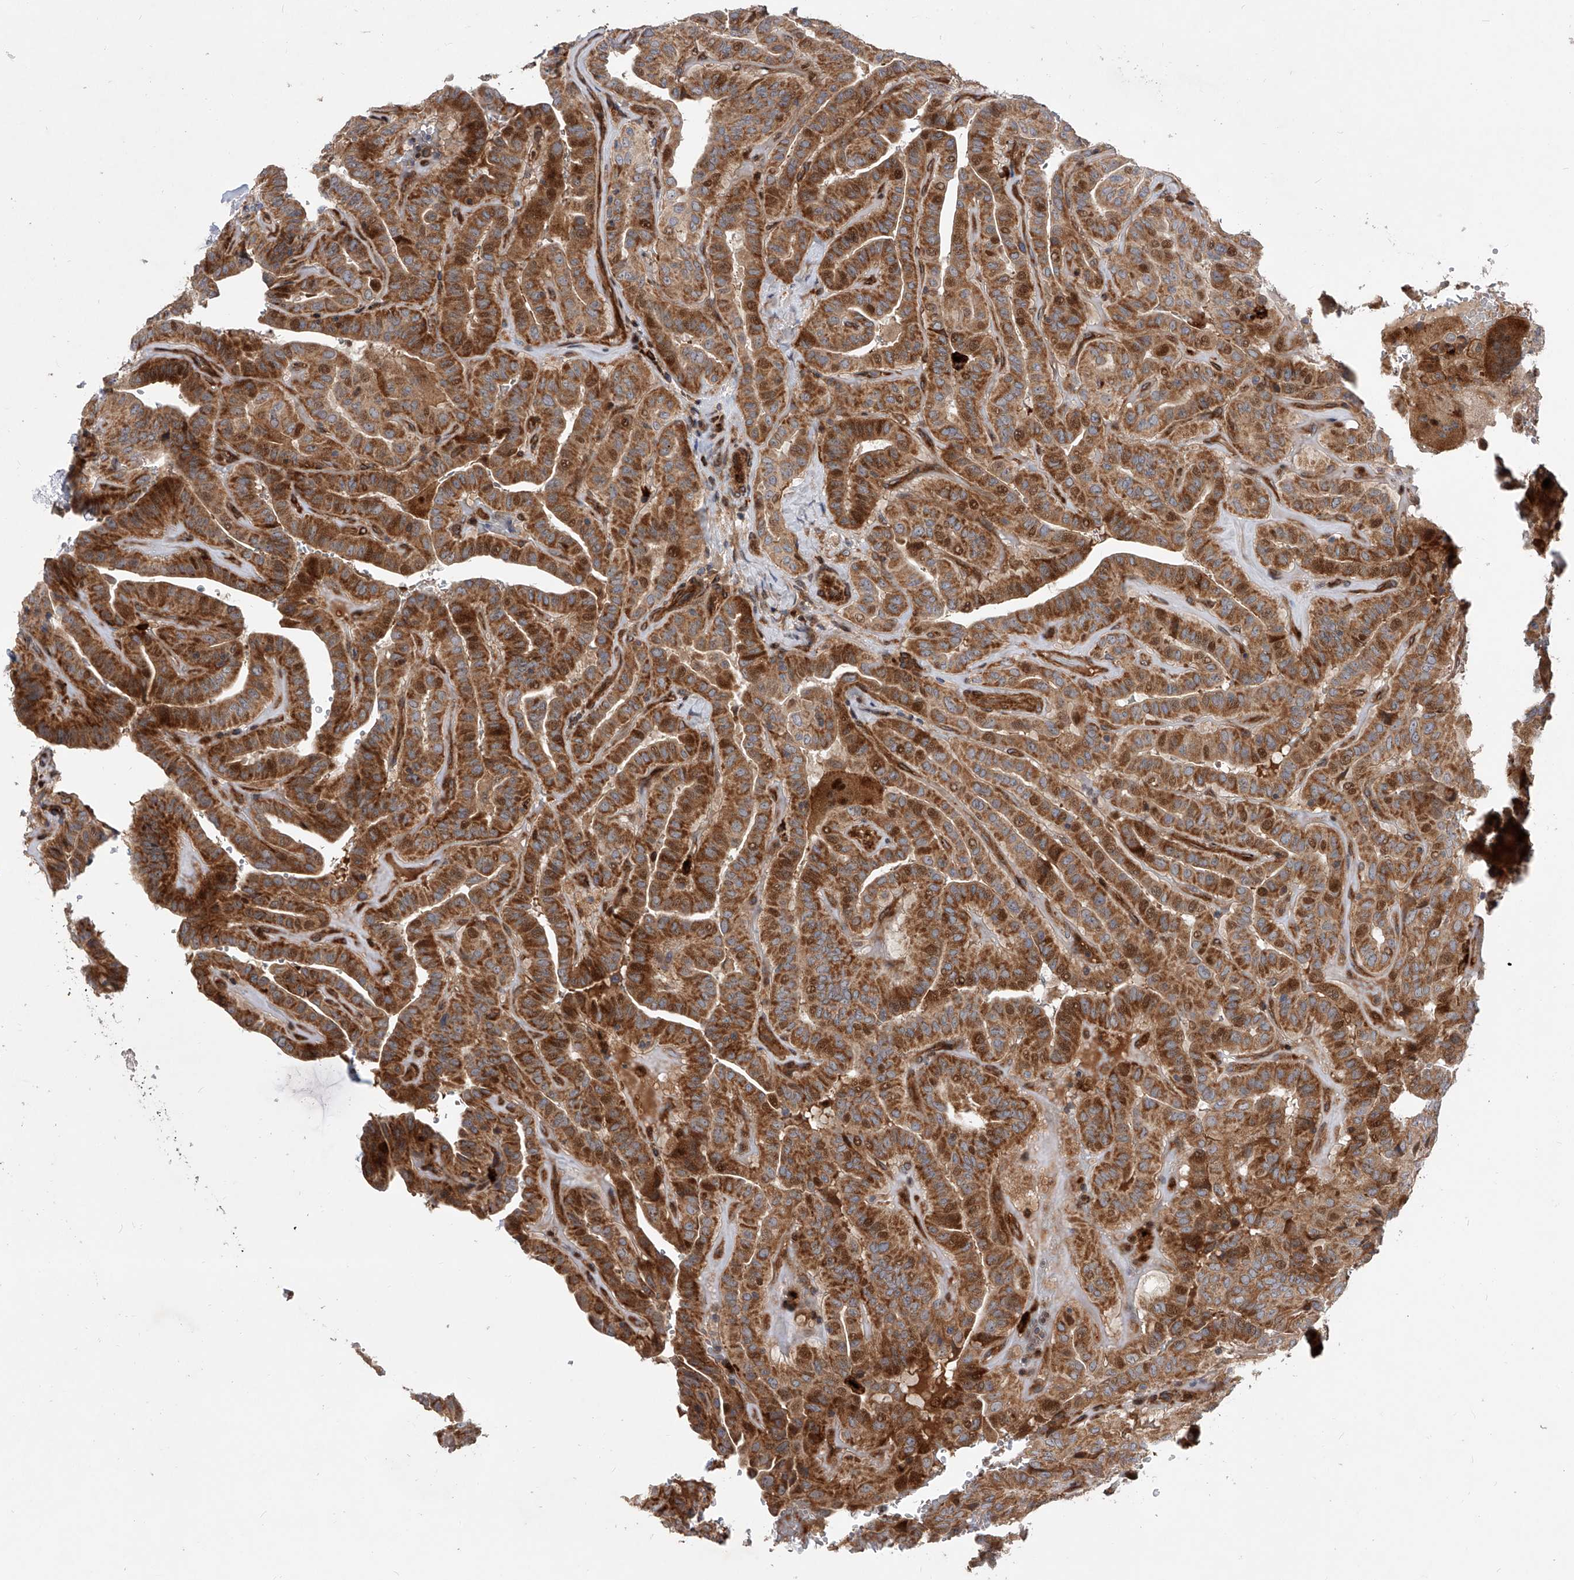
{"staining": {"intensity": "moderate", "quantity": ">75%", "location": "cytoplasmic/membranous,nuclear"}, "tissue": "thyroid cancer", "cell_type": "Tumor cells", "image_type": "cancer", "snomed": [{"axis": "morphology", "description": "Papillary adenocarcinoma, NOS"}, {"axis": "topography", "description": "Thyroid gland"}], "caption": "Immunohistochemical staining of human thyroid papillary adenocarcinoma demonstrates medium levels of moderate cytoplasmic/membranous and nuclear positivity in approximately >75% of tumor cells.", "gene": "PDSS2", "patient": {"sex": "male", "age": 77}}